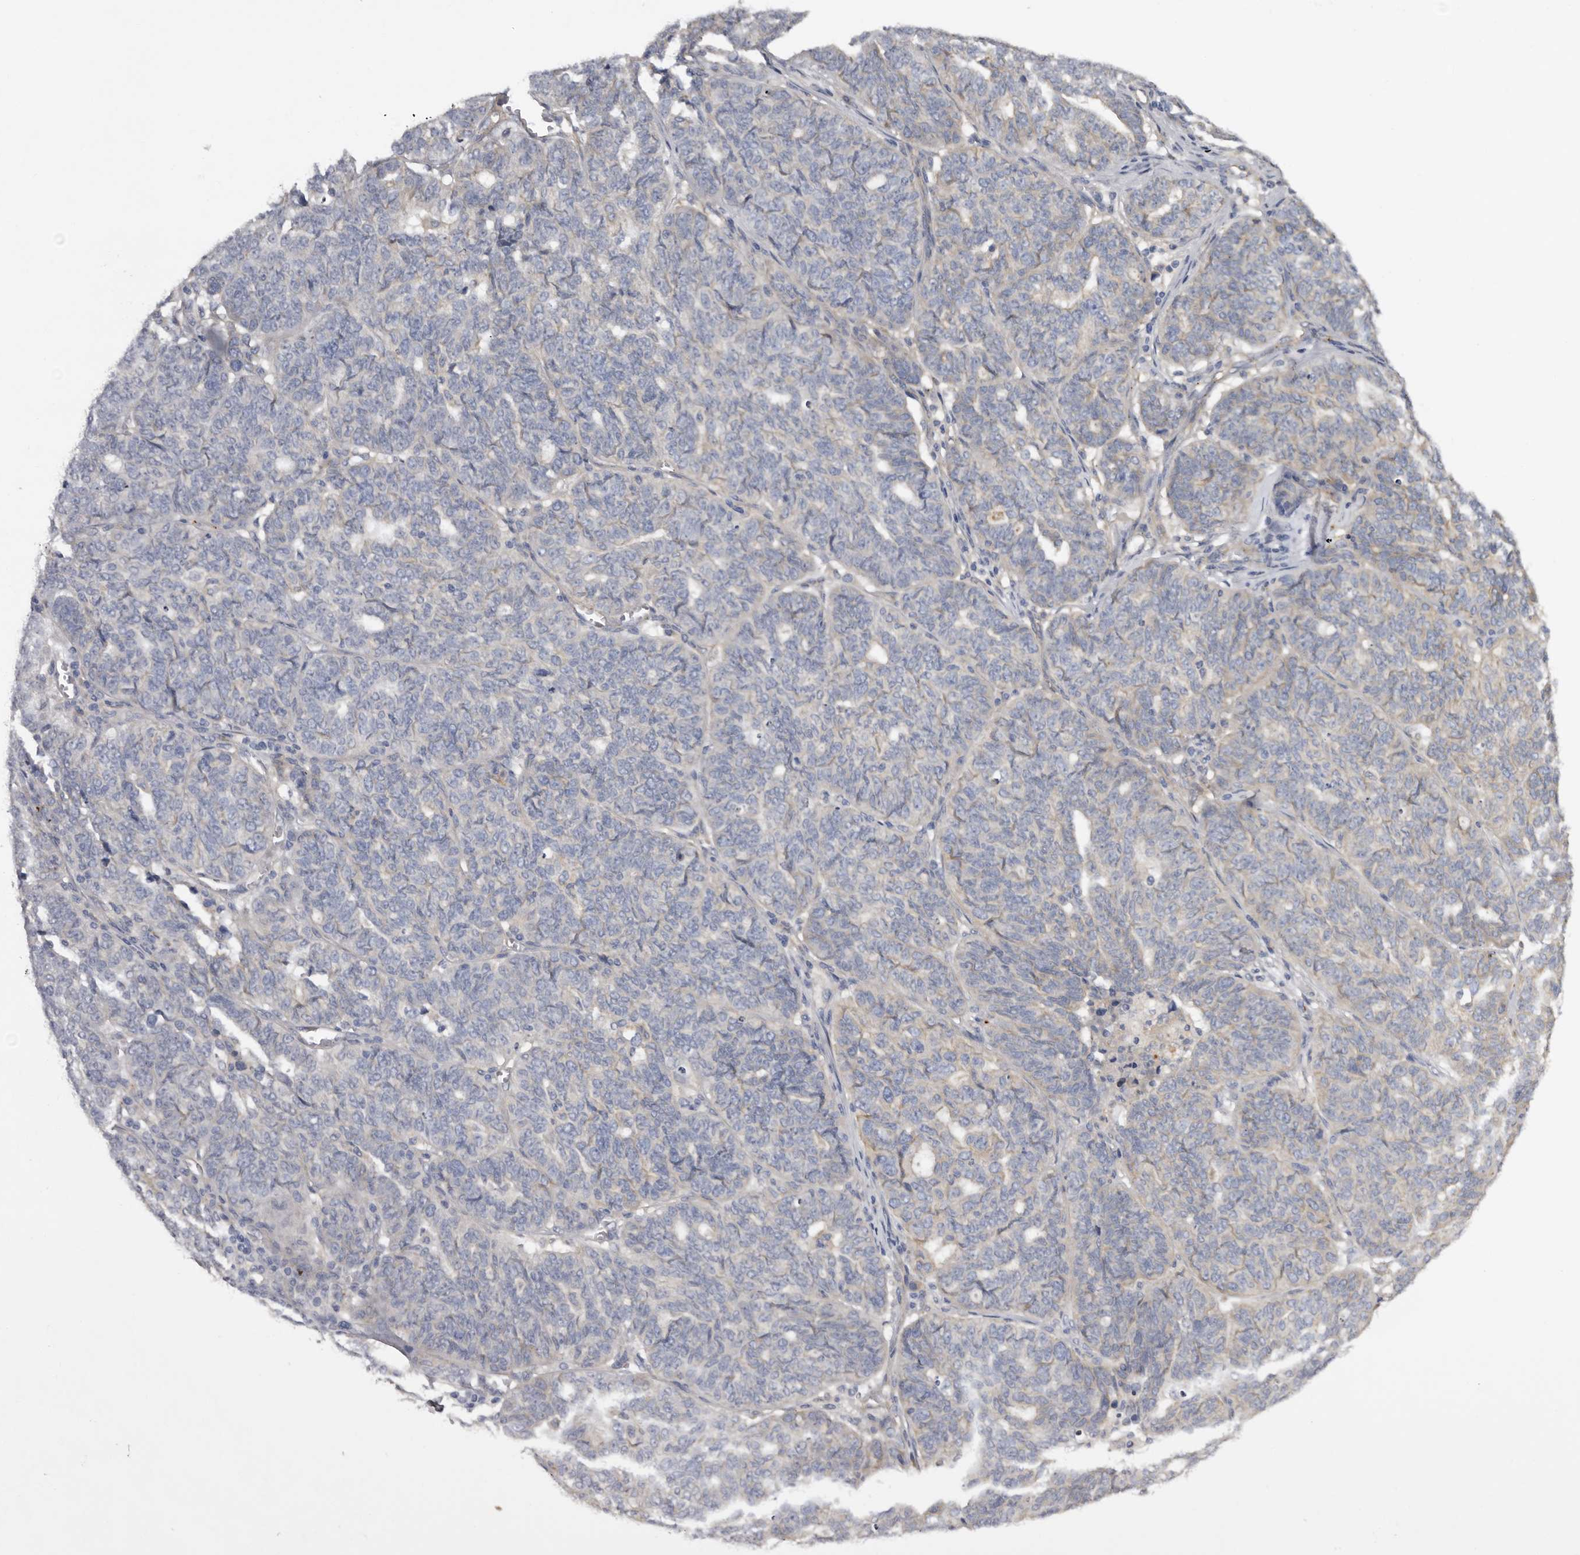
{"staining": {"intensity": "negative", "quantity": "none", "location": "none"}, "tissue": "ovarian cancer", "cell_type": "Tumor cells", "image_type": "cancer", "snomed": [{"axis": "morphology", "description": "Cystadenocarcinoma, serous, NOS"}, {"axis": "topography", "description": "Ovary"}], "caption": "High magnification brightfield microscopy of ovarian cancer stained with DAB (brown) and counterstained with hematoxylin (blue): tumor cells show no significant expression.", "gene": "INKA2", "patient": {"sex": "female", "age": 59}}